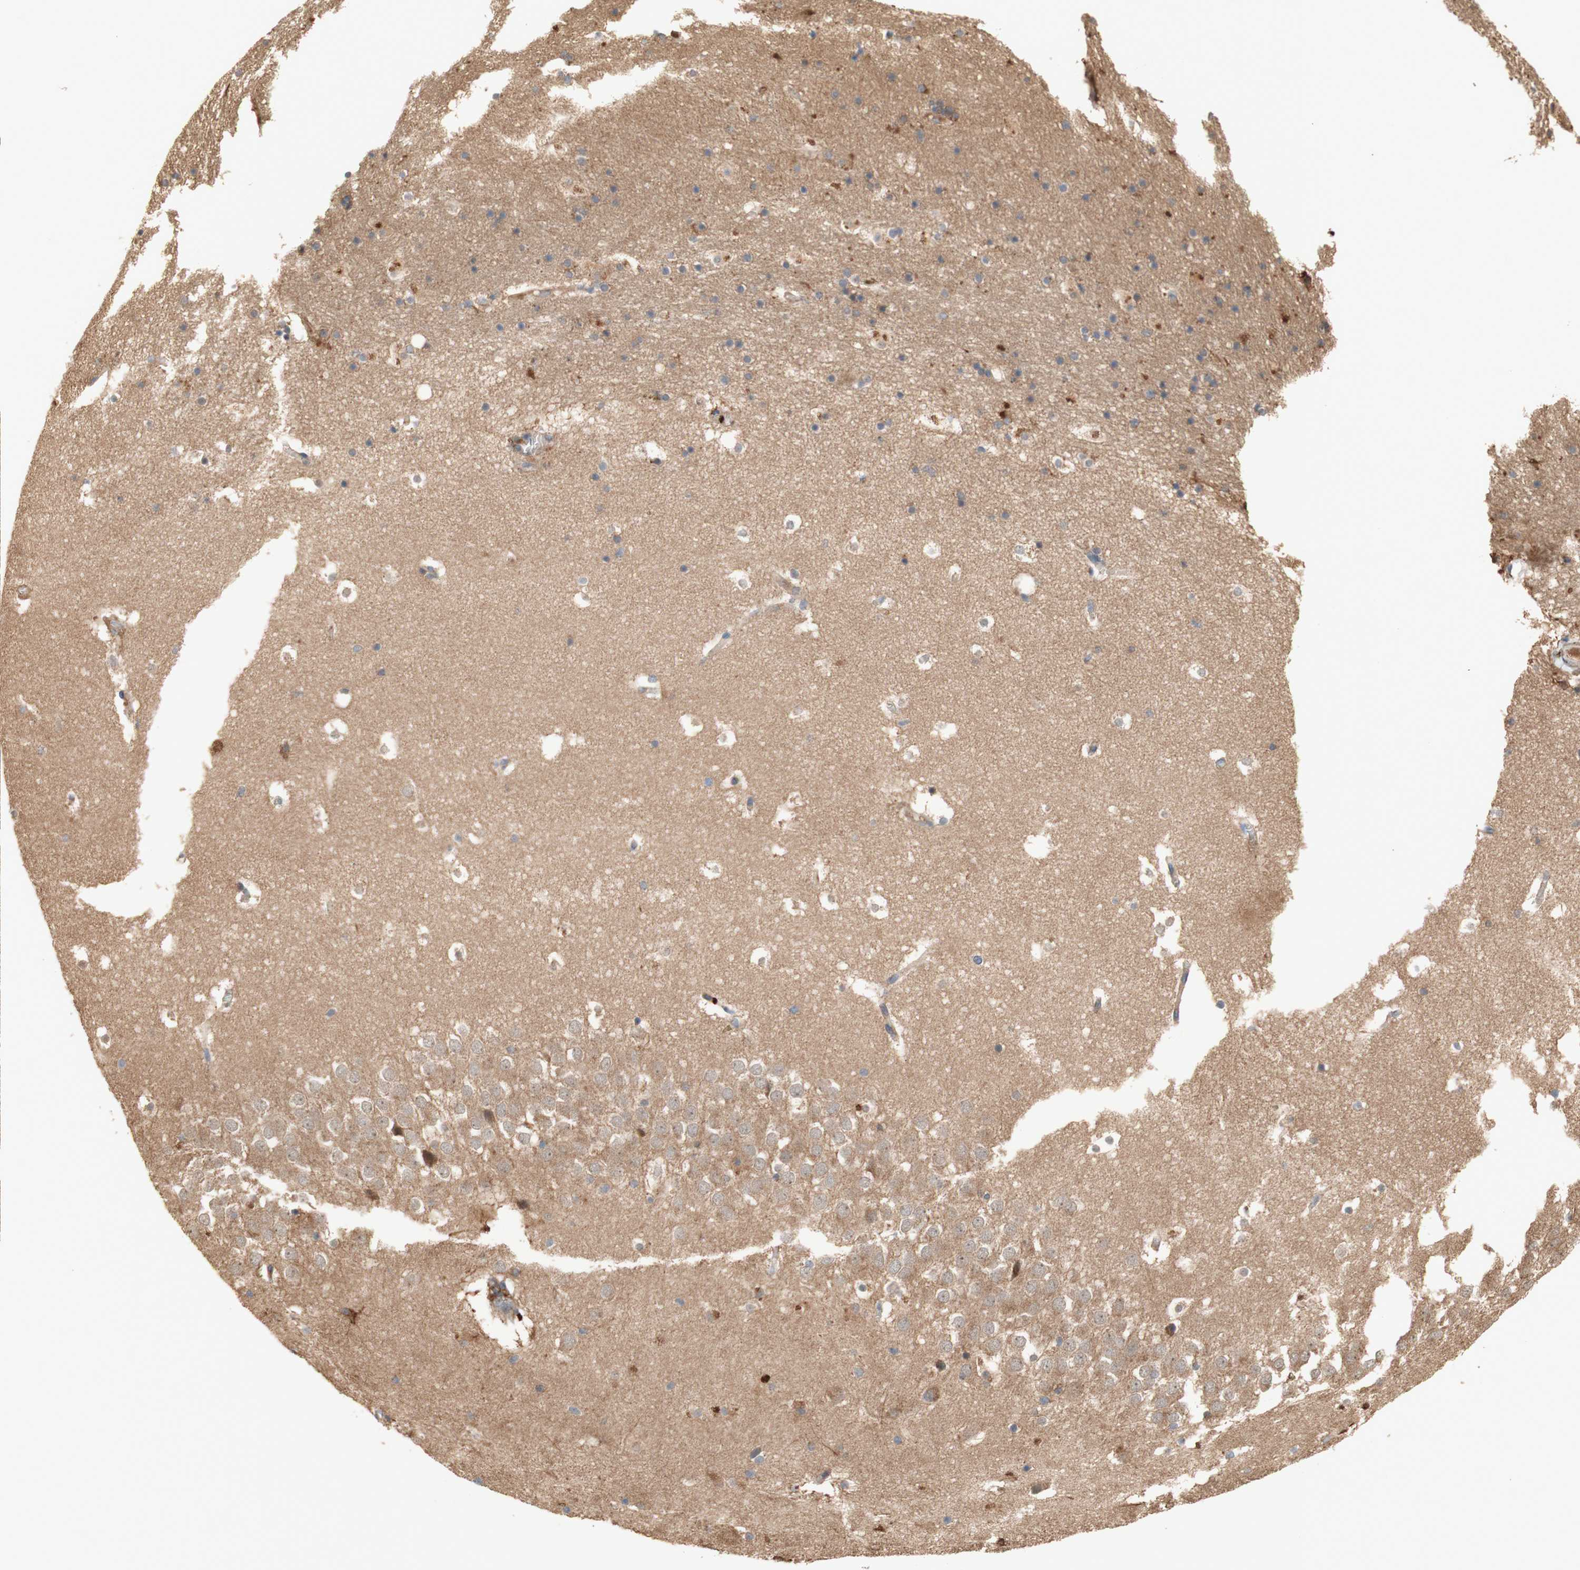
{"staining": {"intensity": "negative", "quantity": "none", "location": "none"}, "tissue": "hippocampus", "cell_type": "Glial cells", "image_type": "normal", "snomed": [{"axis": "morphology", "description": "Normal tissue, NOS"}, {"axis": "topography", "description": "Hippocampus"}], "caption": "The immunohistochemistry (IHC) image has no significant expression in glial cells of hippocampus.", "gene": "PTPN21", "patient": {"sex": "male", "age": 45}}